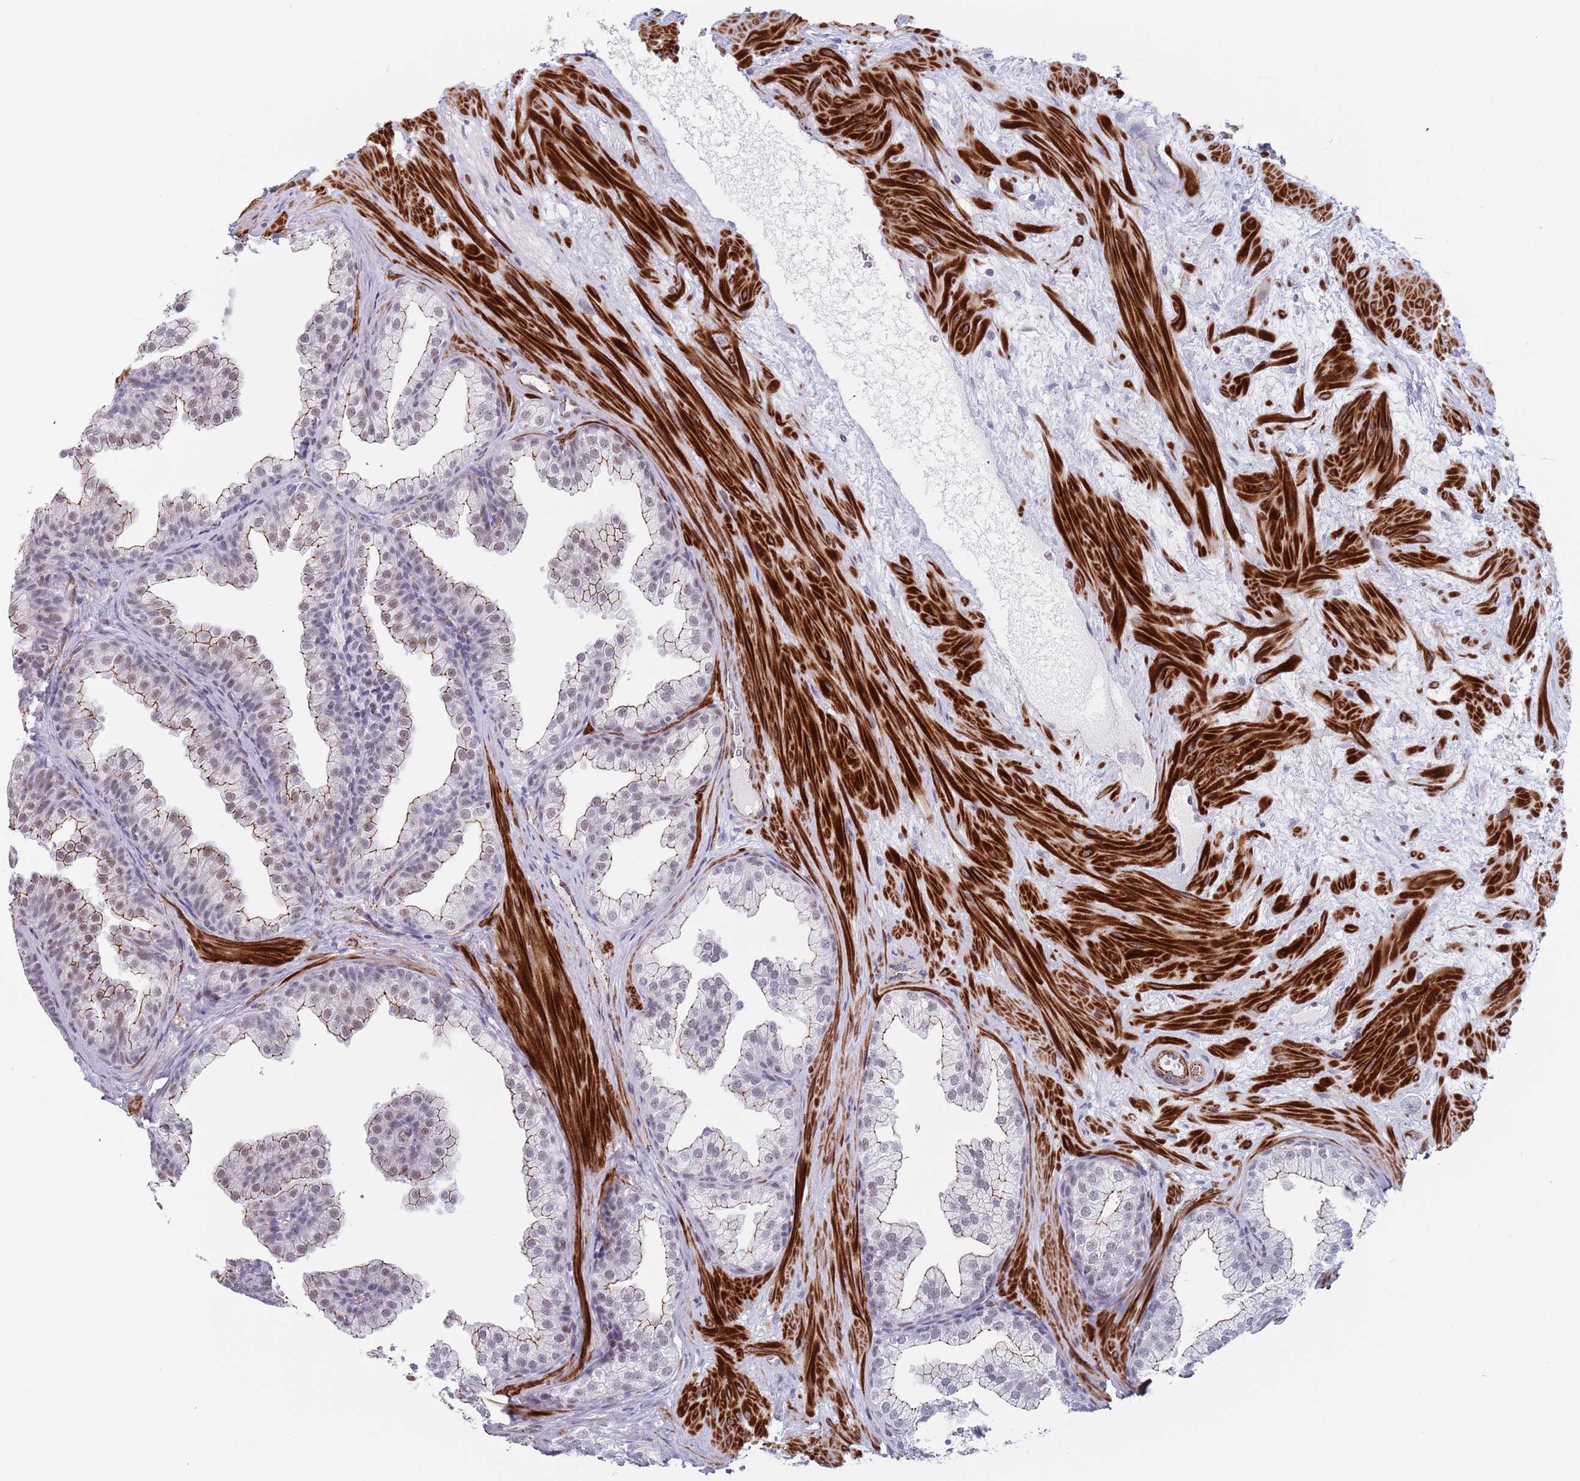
{"staining": {"intensity": "moderate", "quantity": "25%-75%", "location": "cytoplasmic/membranous,nuclear"}, "tissue": "prostate", "cell_type": "Glandular cells", "image_type": "normal", "snomed": [{"axis": "morphology", "description": "Normal tissue, NOS"}, {"axis": "topography", "description": "Prostate"}], "caption": "Immunohistochemistry (IHC) histopathology image of unremarkable prostate stained for a protein (brown), which reveals medium levels of moderate cytoplasmic/membranous,nuclear expression in approximately 25%-75% of glandular cells.", "gene": "OR5A2", "patient": {"sex": "male", "age": 37}}